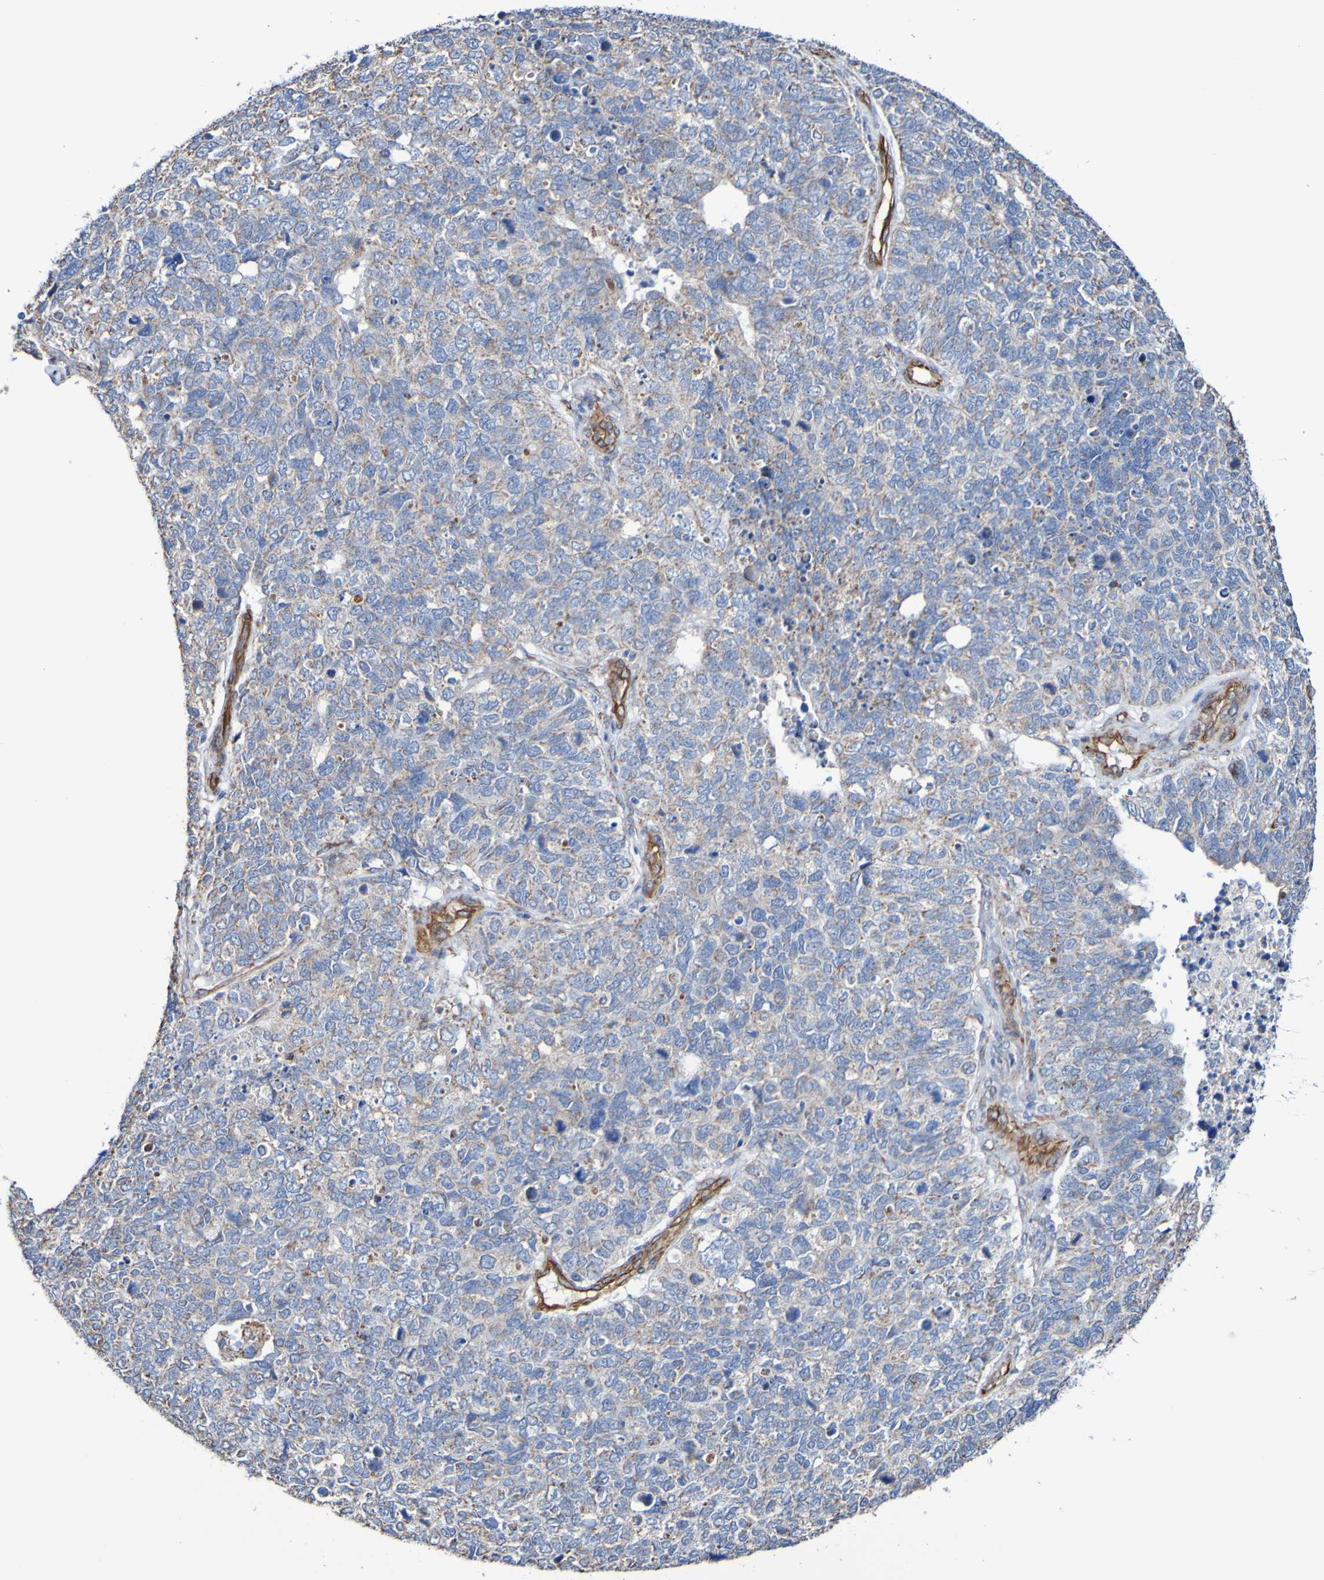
{"staining": {"intensity": "weak", "quantity": "25%-75%", "location": "cytoplasmic/membranous"}, "tissue": "cervical cancer", "cell_type": "Tumor cells", "image_type": "cancer", "snomed": [{"axis": "morphology", "description": "Squamous cell carcinoma, NOS"}, {"axis": "topography", "description": "Cervix"}], "caption": "The histopathology image reveals immunohistochemical staining of cervical cancer (squamous cell carcinoma). There is weak cytoplasmic/membranous staining is identified in about 25%-75% of tumor cells.", "gene": "ELMOD3", "patient": {"sex": "female", "age": 63}}